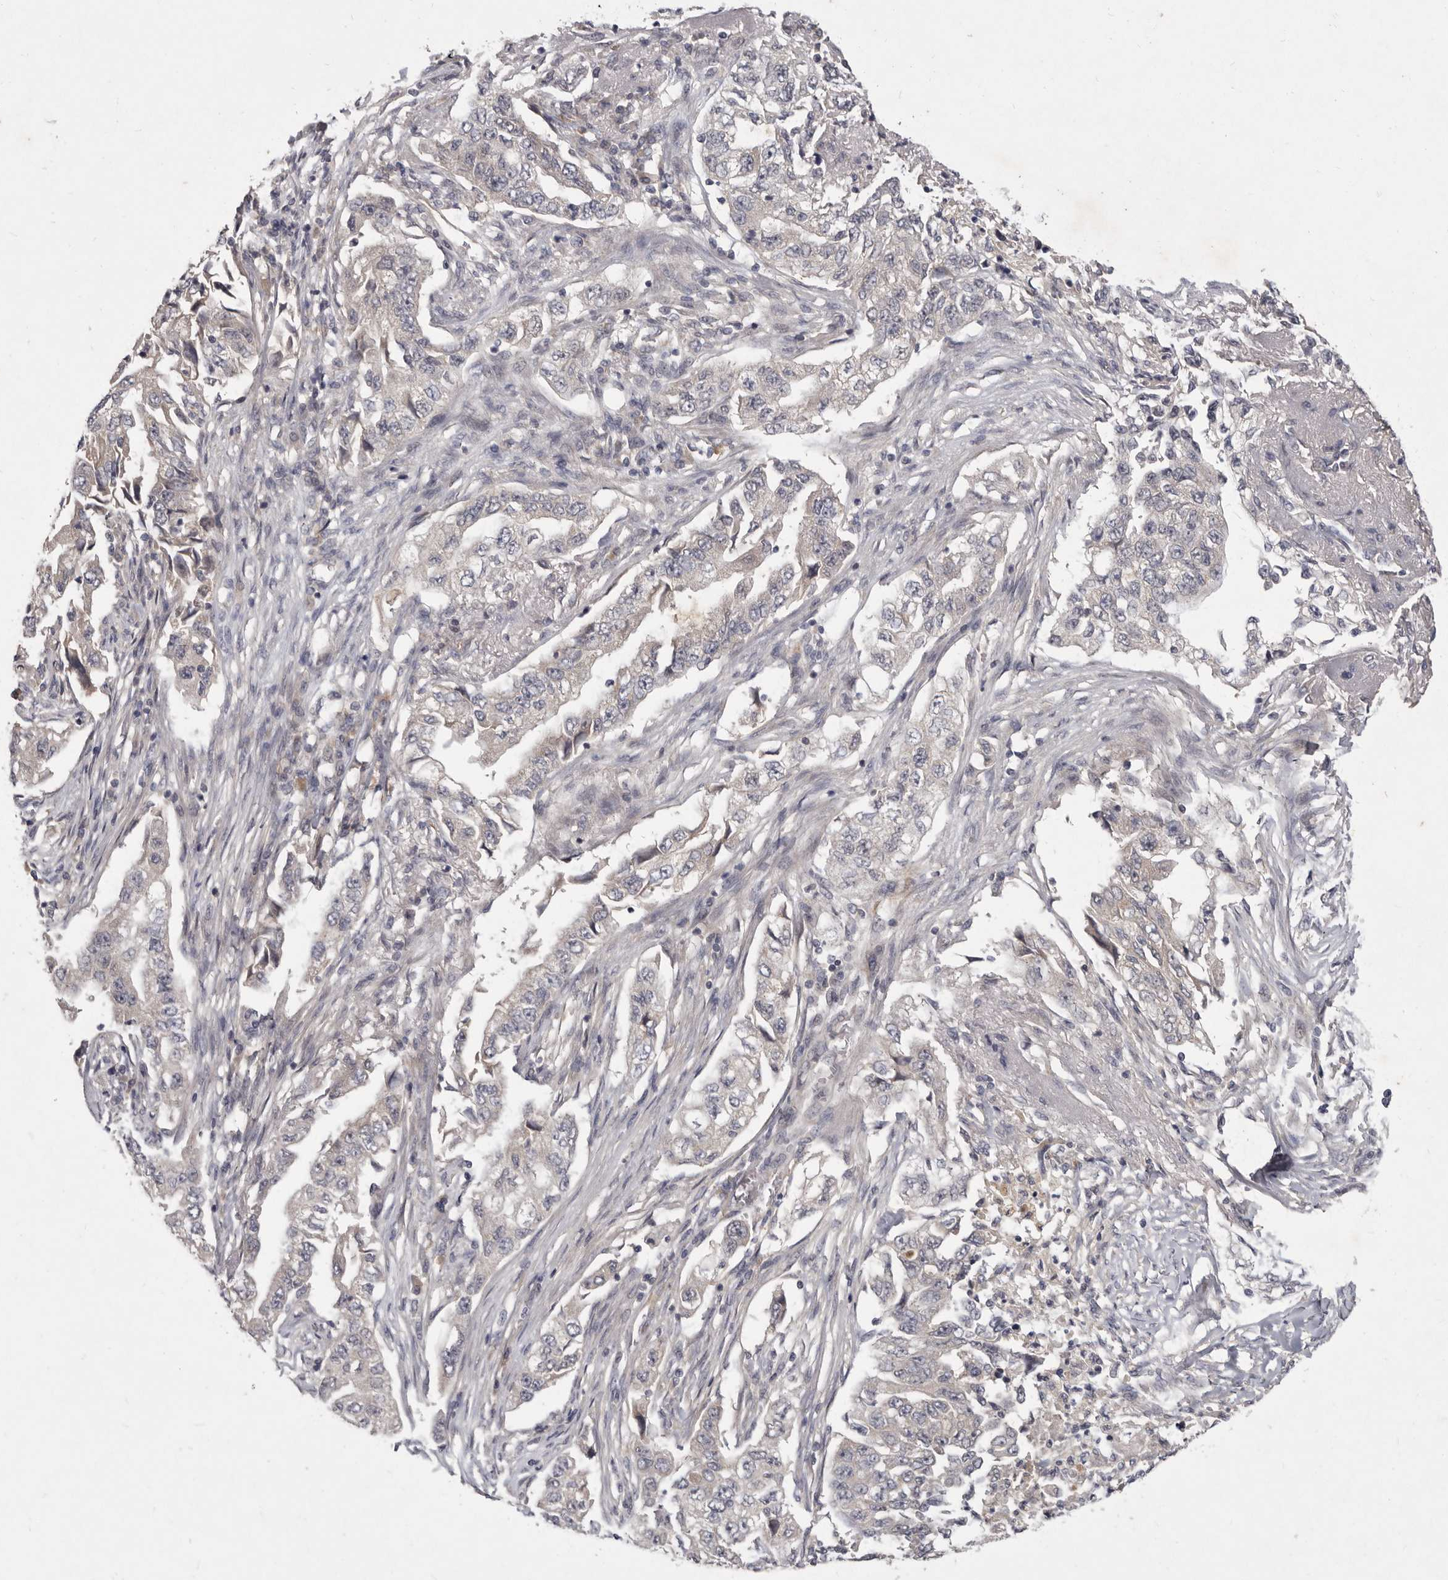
{"staining": {"intensity": "negative", "quantity": "none", "location": "none"}, "tissue": "lung cancer", "cell_type": "Tumor cells", "image_type": "cancer", "snomed": [{"axis": "morphology", "description": "Adenocarcinoma, NOS"}, {"axis": "topography", "description": "Lung"}], "caption": "This is a image of IHC staining of lung adenocarcinoma, which shows no staining in tumor cells. Nuclei are stained in blue.", "gene": "SLC22A1", "patient": {"sex": "female", "age": 51}}